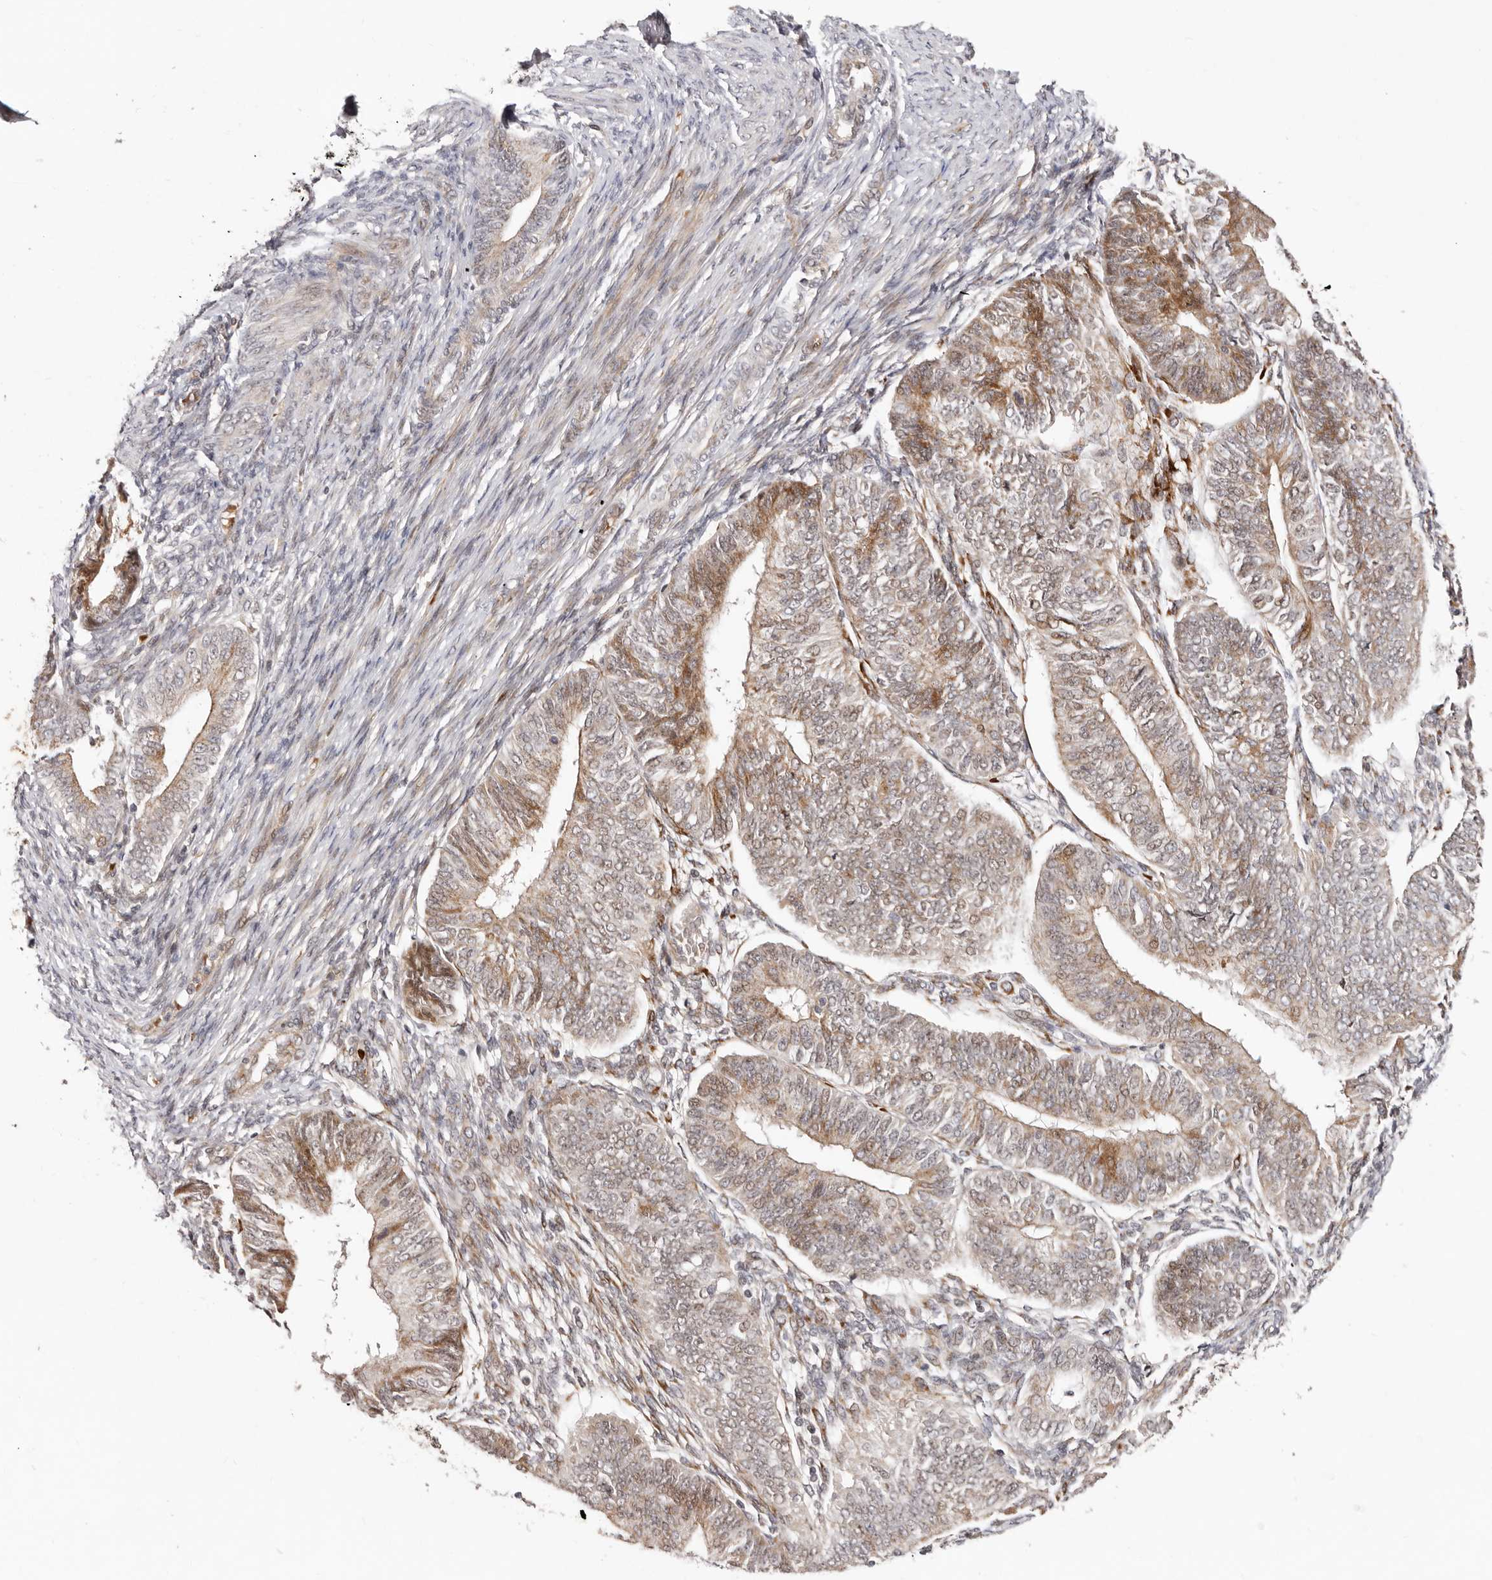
{"staining": {"intensity": "weak", "quantity": ">75%", "location": "cytoplasmic/membranous,nuclear"}, "tissue": "endometrial cancer", "cell_type": "Tumor cells", "image_type": "cancer", "snomed": [{"axis": "morphology", "description": "Adenocarcinoma, NOS"}, {"axis": "topography", "description": "Endometrium"}], "caption": "A photomicrograph of endometrial cancer (adenocarcinoma) stained for a protein exhibits weak cytoplasmic/membranous and nuclear brown staining in tumor cells.", "gene": "SRCAP", "patient": {"sex": "female", "age": 58}}